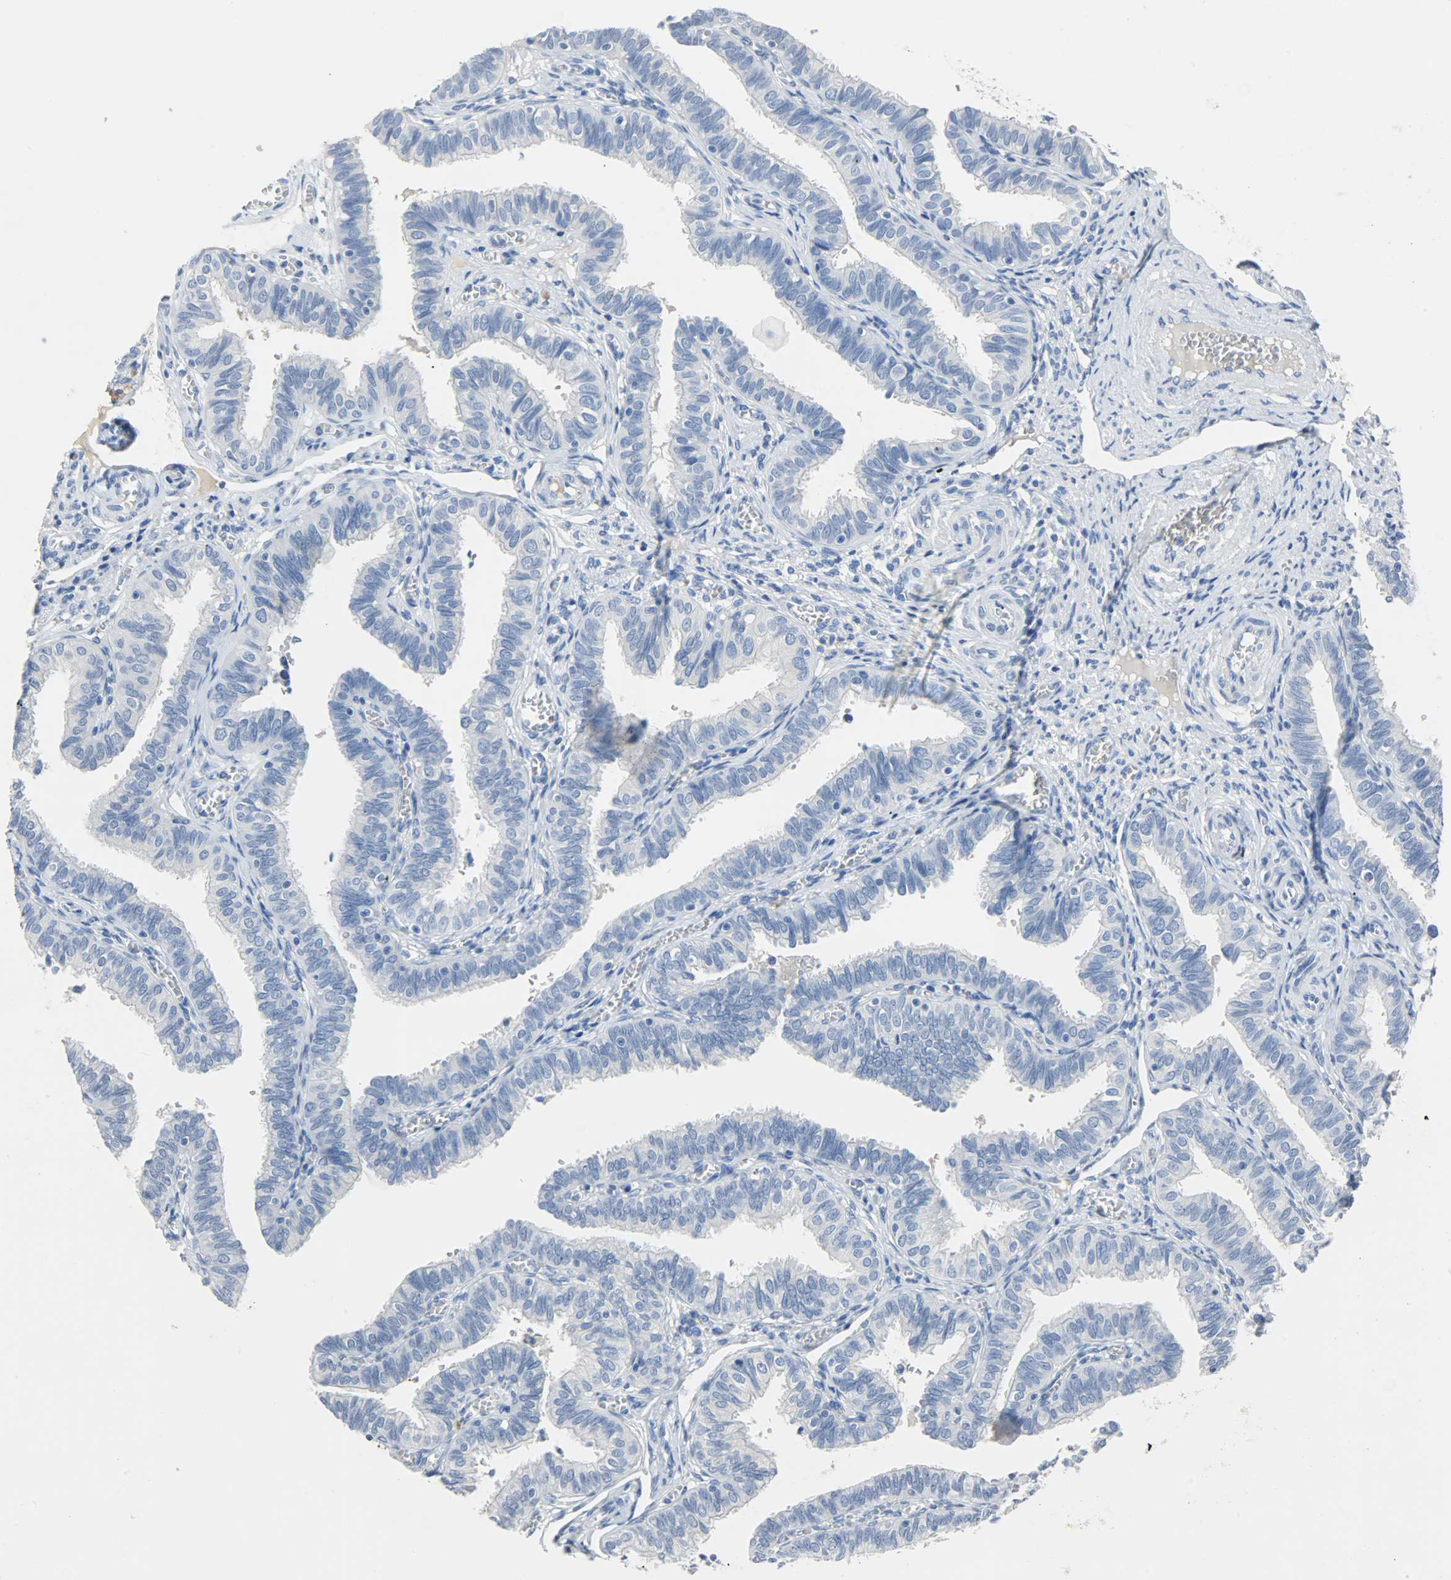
{"staining": {"intensity": "negative", "quantity": "none", "location": "none"}, "tissue": "fallopian tube", "cell_type": "Glandular cells", "image_type": "normal", "snomed": [{"axis": "morphology", "description": "Normal tissue, NOS"}, {"axis": "topography", "description": "Fallopian tube"}], "caption": "Fallopian tube was stained to show a protein in brown. There is no significant positivity in glandular cells. (DAB (3,3'-diaminobenzidine) IHC visualized using brightfield microscopy, high magnification).", "gene": "CRP", "patient": {"sex": "female", "age": 46}}